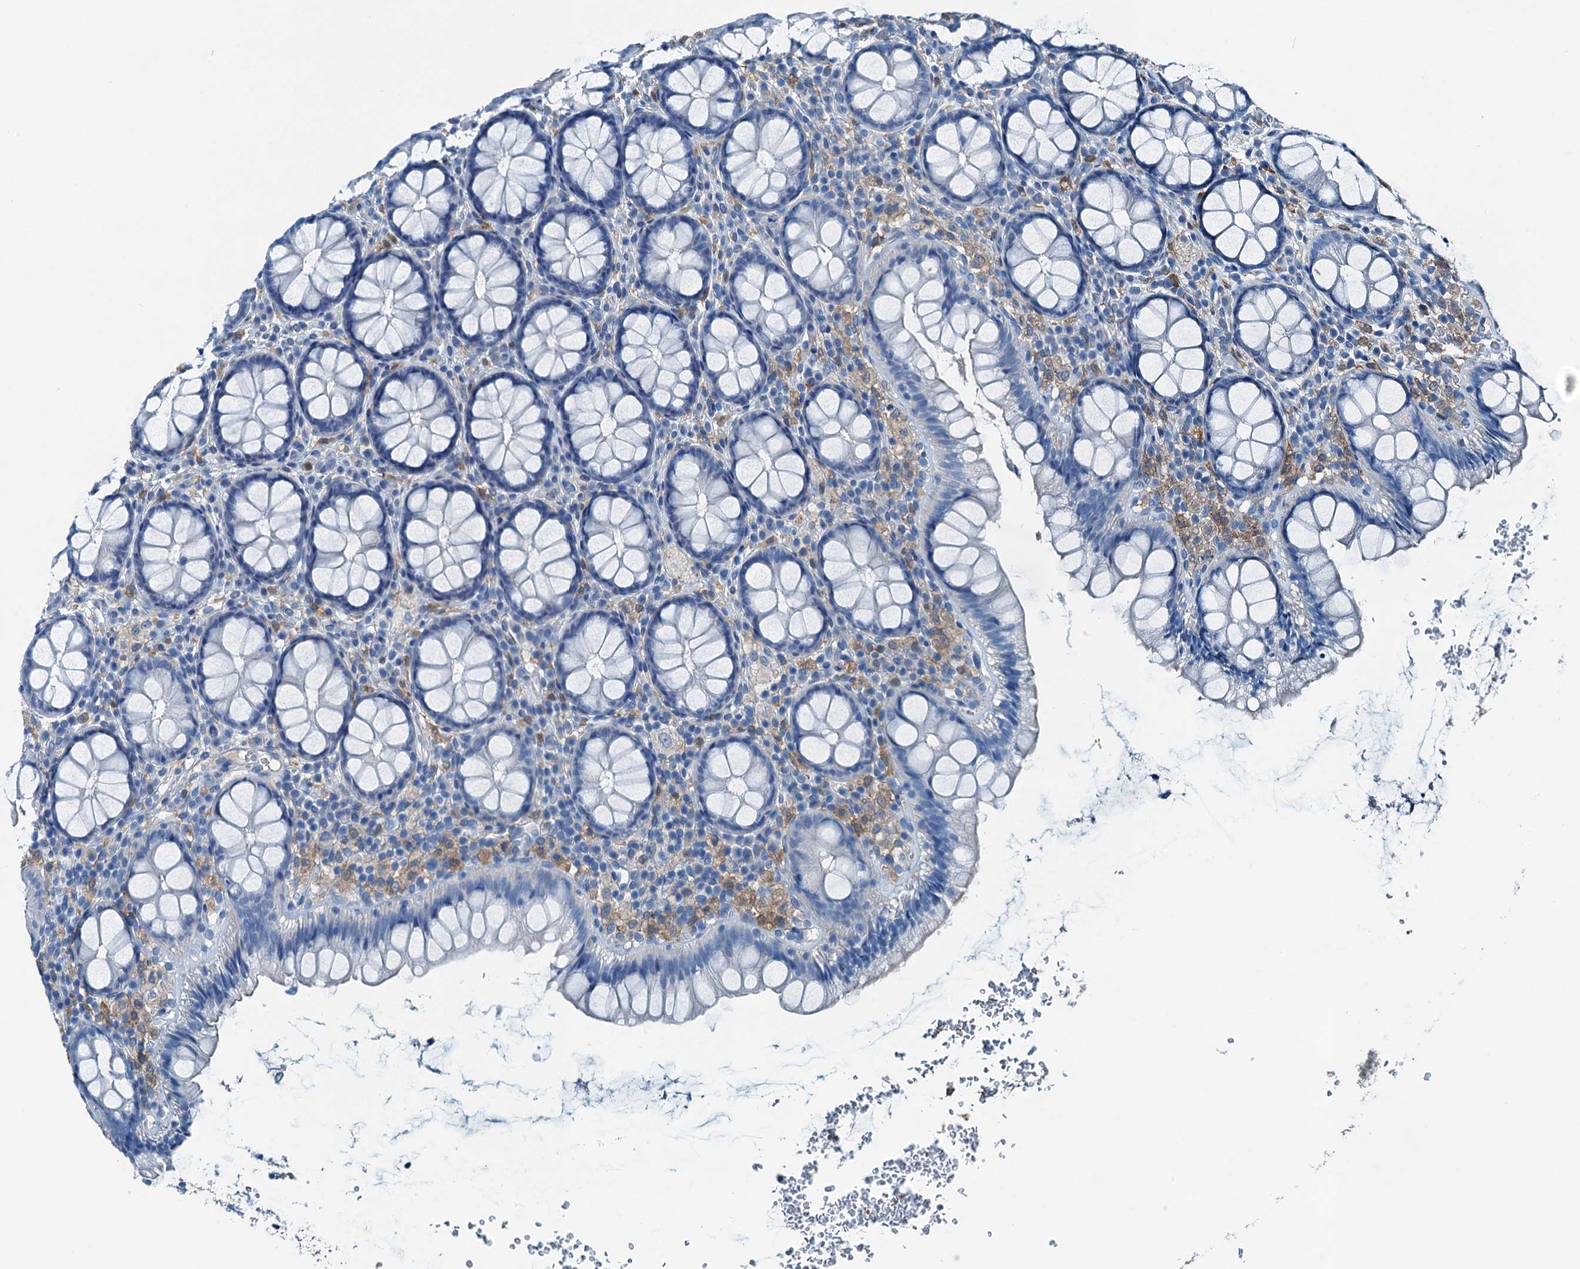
{"staining": {"intensity": "negative", "quantity": "none", "location": "none"}, "tissue": "rectum", "cell_type": "Glandular cells", "image_type": "normal", "snomed": [{"axis": "morphology", "description": "Normal tissue, NOS"}, {"axis": "topography", "description": "Rectum"}], "caption": "Glandular cells show no significant expression in benign rectum.", "gene": "RAB3IL1", "patient": {"sex": "male", "age": 83}}